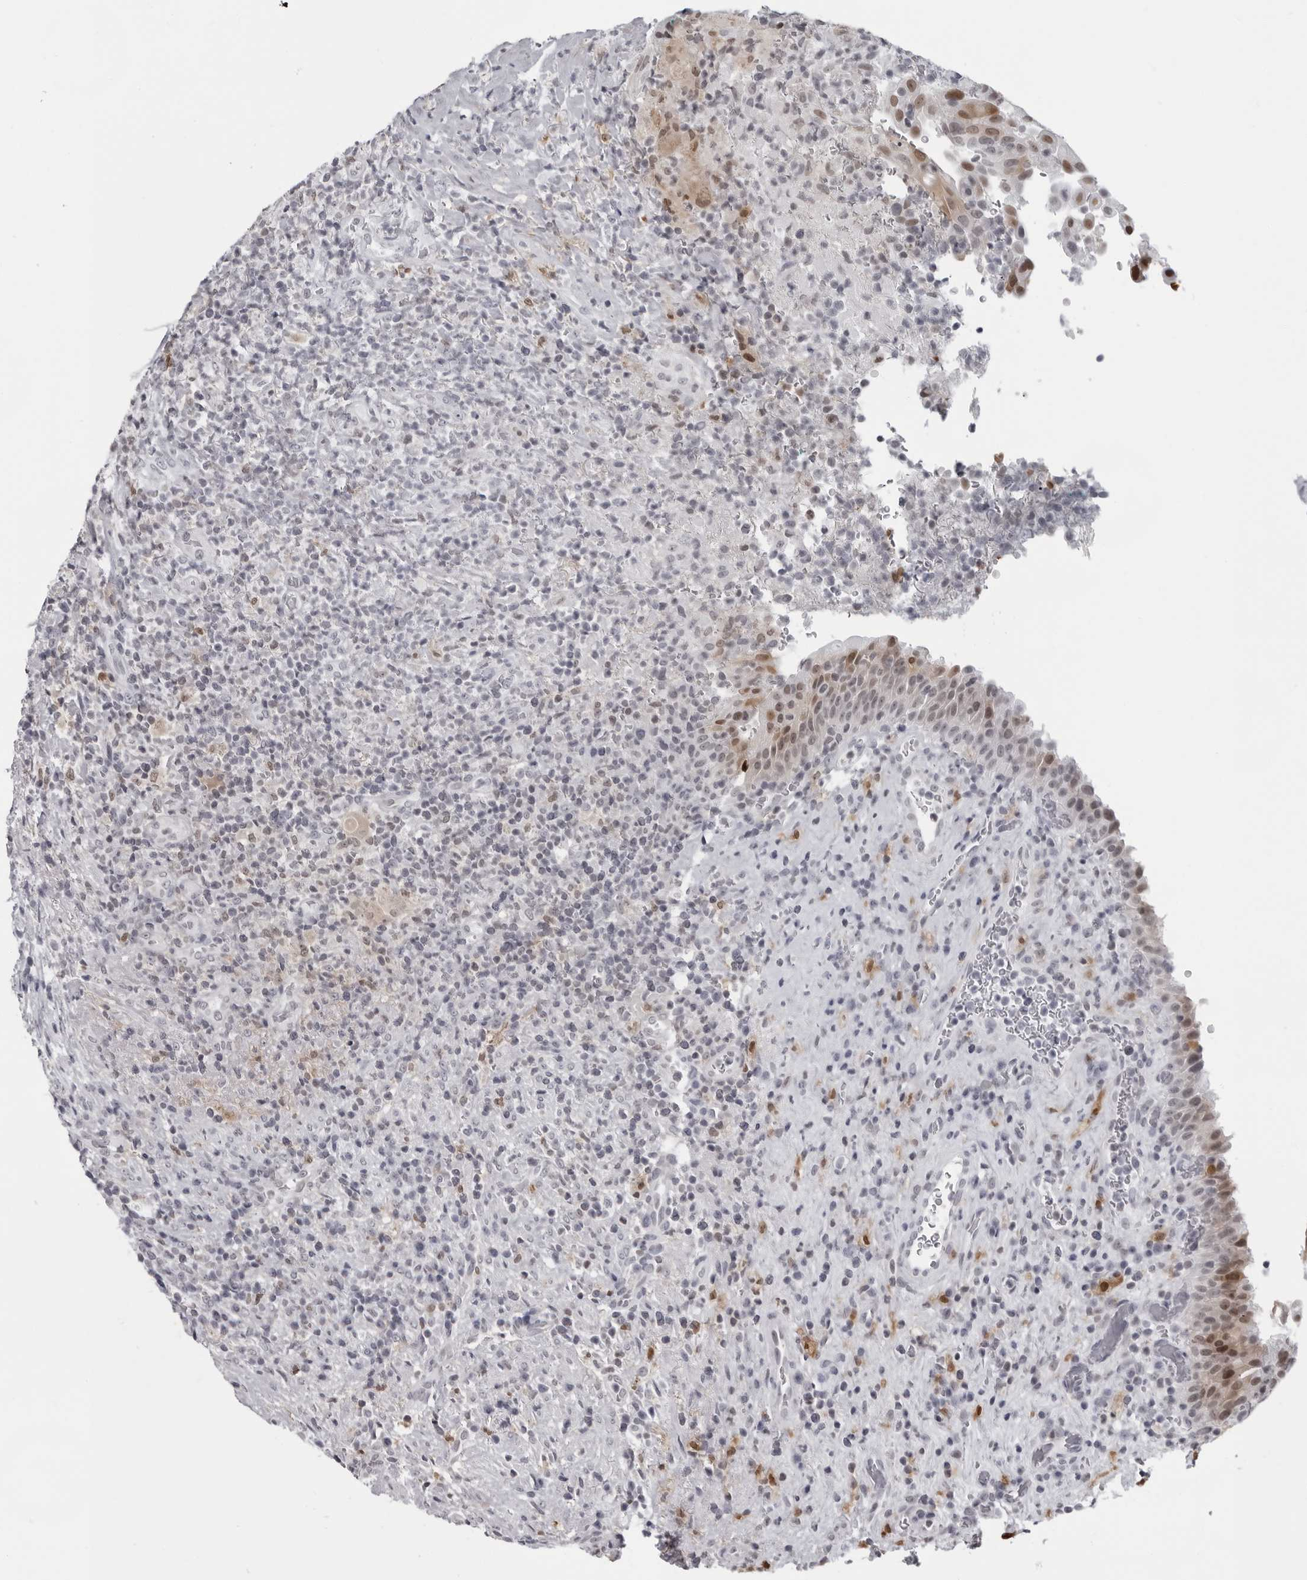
{"staining": {"intensity": "moderate", "quantity": ">75%", "location": "cytoplasmic/membranous,nuclear"}, "tissue": "urinary bladder", "cell_type": "Urothelial cells", "image_type": "normal", "snomed": [{"axis": "morphology", "description": "Normal tissue, NOS"}, {"axis": "morphology", "description": "Inflammation, NOS"}, {"axis": "topography", "description": "Urinary bladder"}], "caption": "Immunohistochemical staining of normal human urinary bladder displays >75% levels of moderate cytoplasmic/membranous,nuclear protein staining in approximately >75% of urothelial cells.", "gene": "LZIC", "patient": {"sex": "female", "age": 75}}